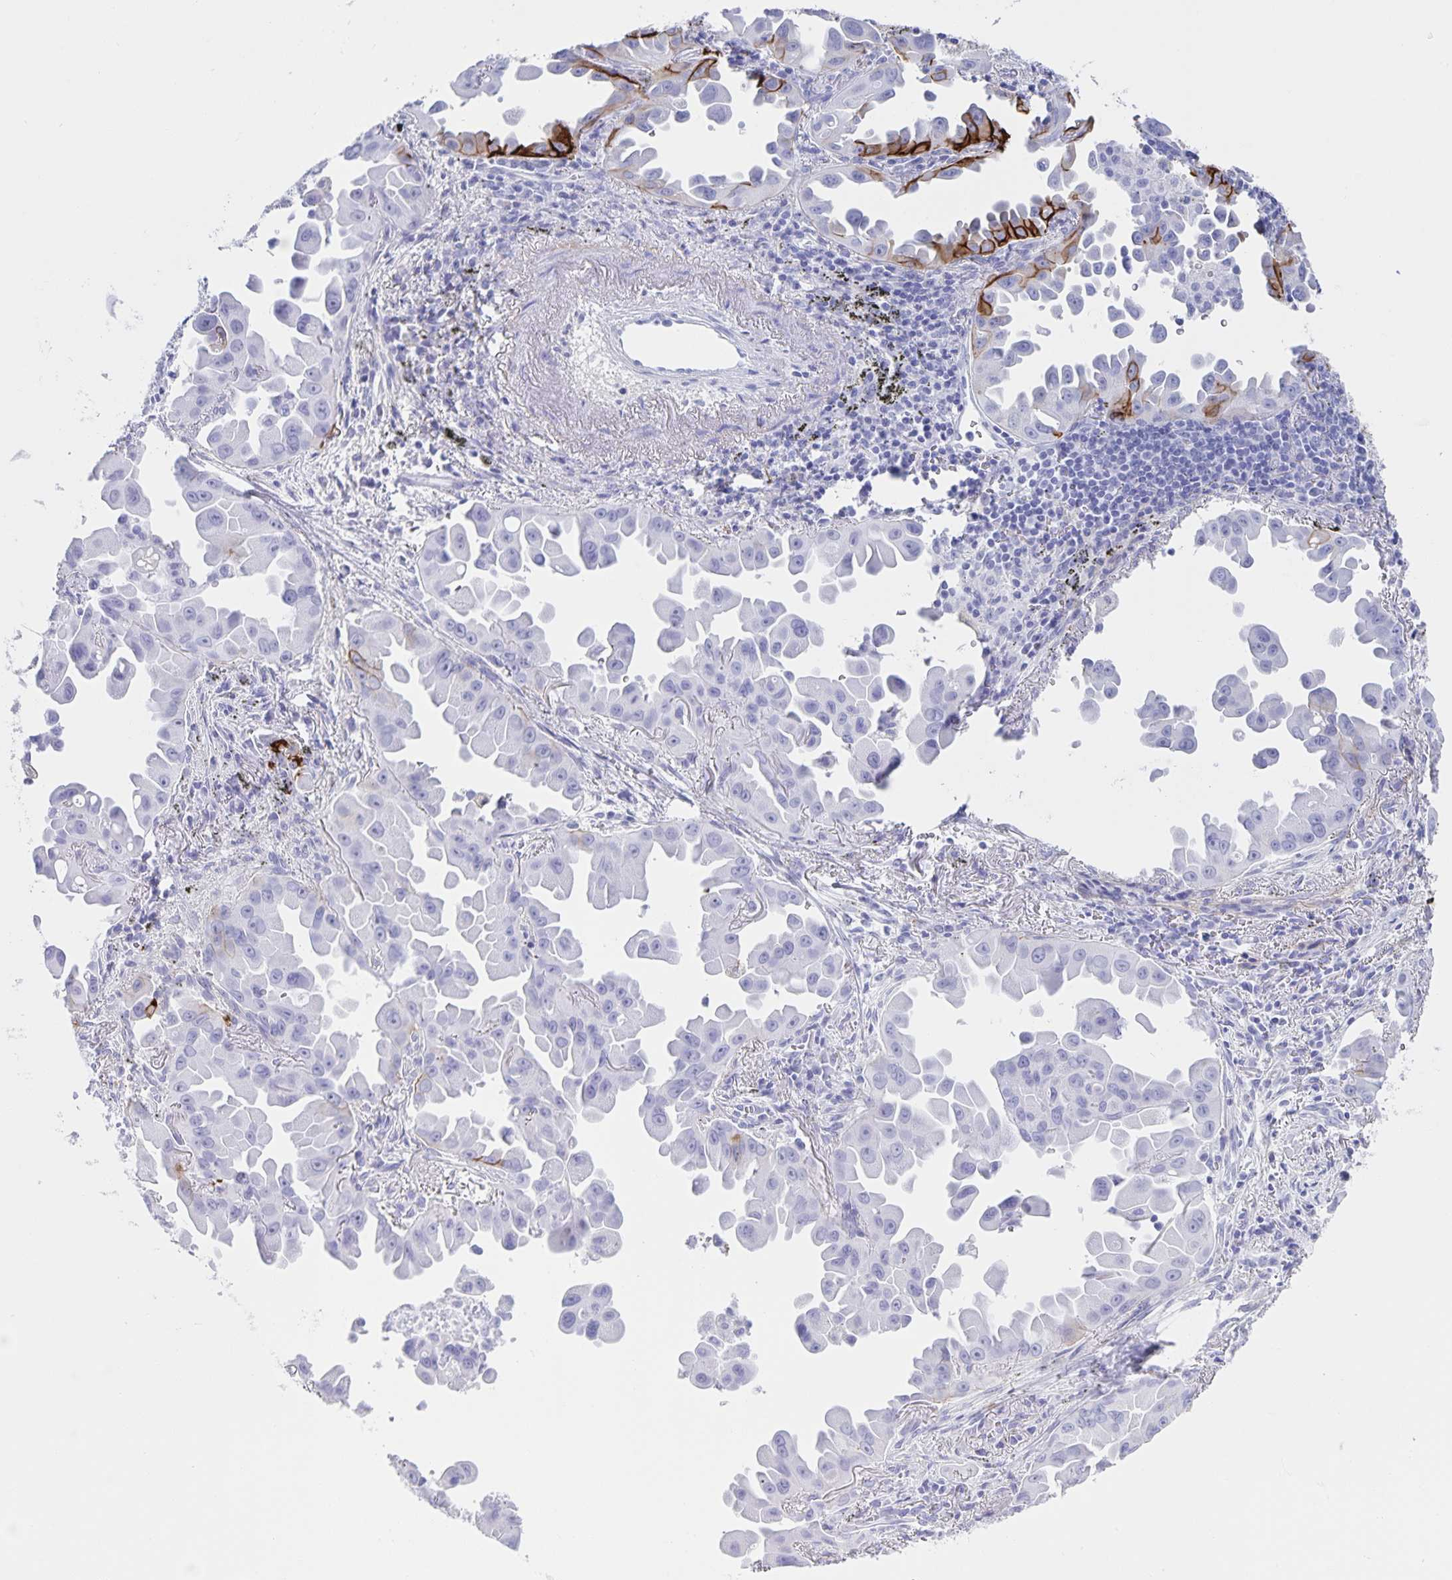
{"staining": {"intensity": "strong", "quantity": "<25%", "location": "cytoplasmic/membranous"}, "tissue": "lung cancer", "cell_type": "Tumor cells", "image_type": "cancer", "snomed": [{"axis": "morphology", "description": "Adenocarcinoma, NOS"}, {"axis": "topography", "description": "Lung"}], "caption": "The micrograph exhibits immunohistochemical staining of adenocarcinoma (lung). There is strong cytoplasmic/membranous staining is seen in about <25% of tumor cells.", "gene": "AQP4", "patient": {"sex": "male", "age": 68}}